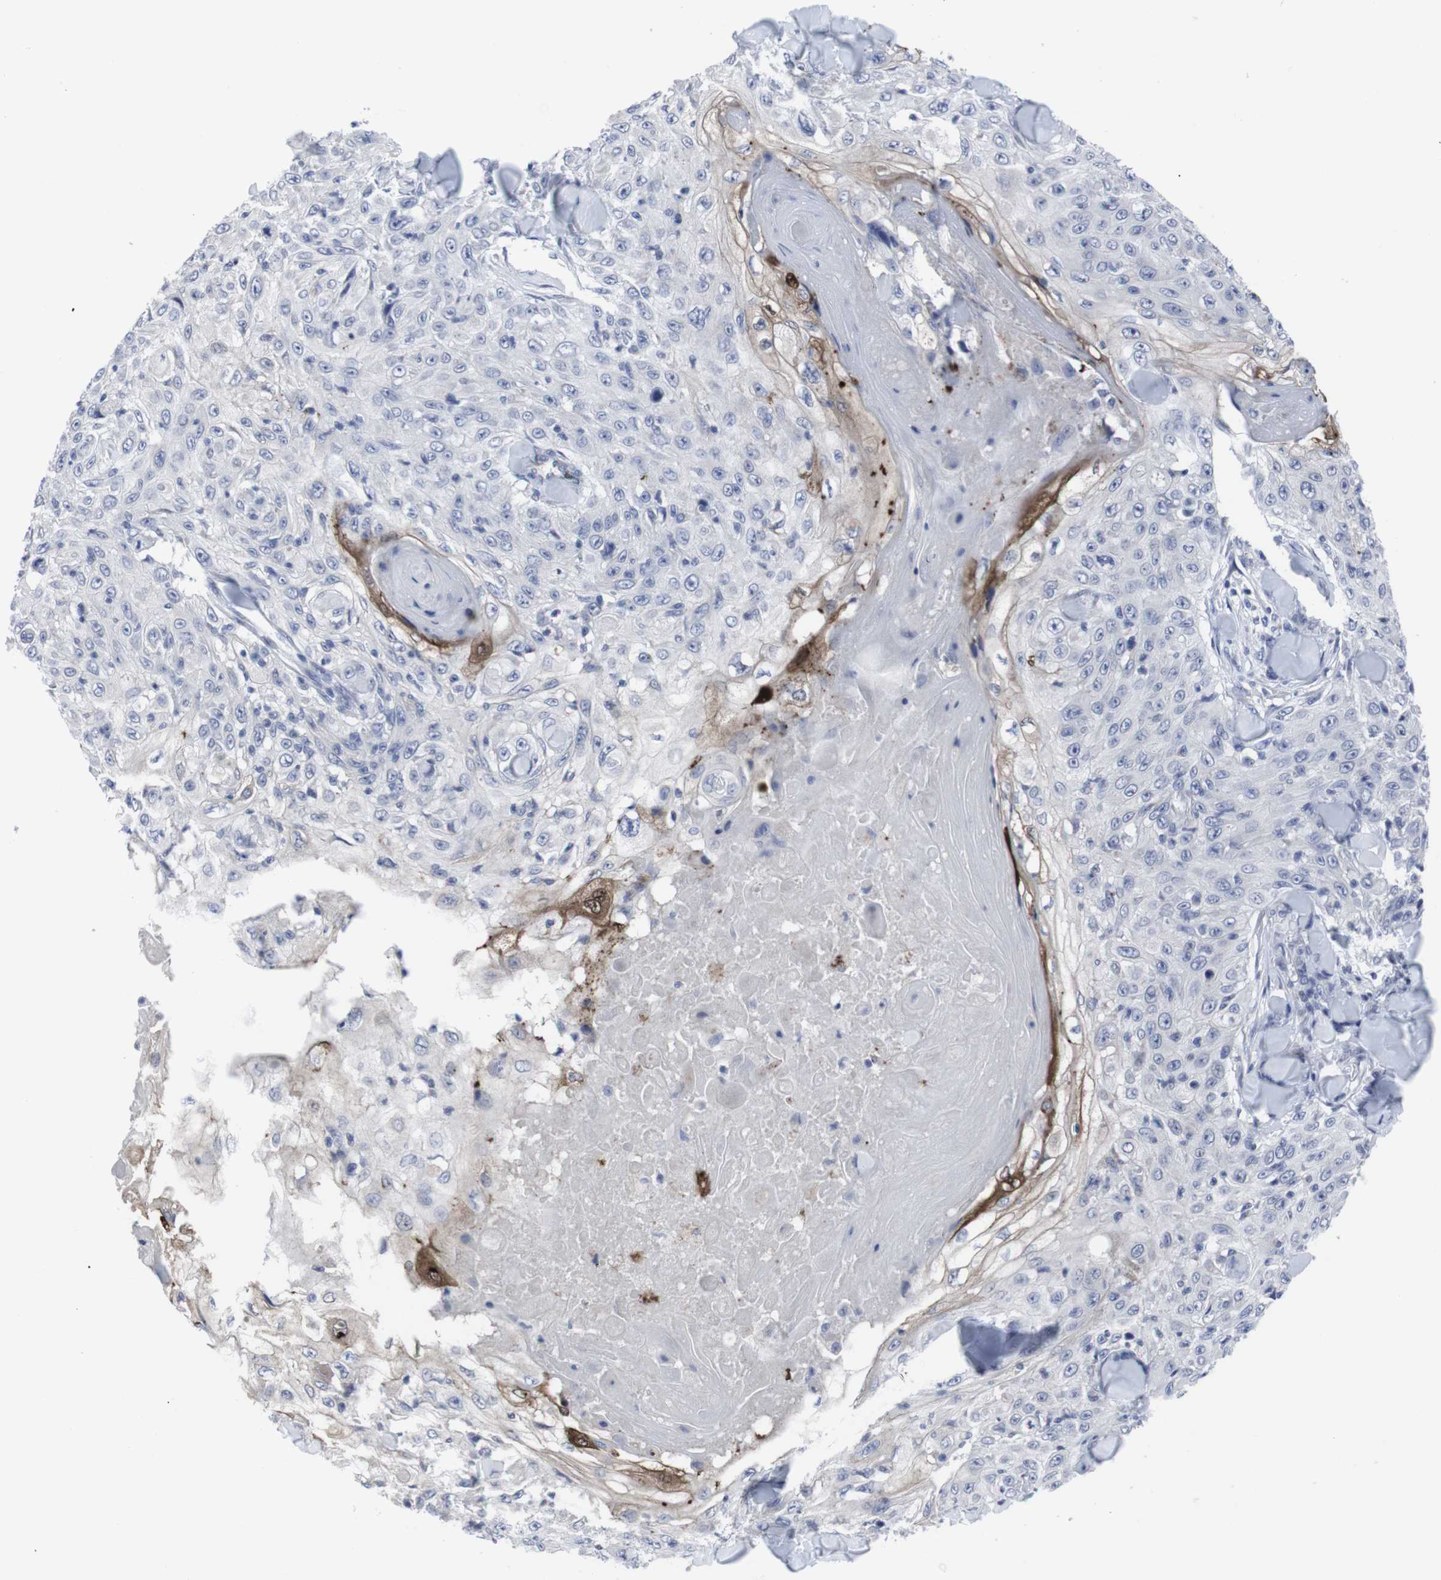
{"staining": {"intensity": "negative", "quantity": "none", "location": "none"}, "tissue": "skin cancer", "cell_type": "Tumor cells", "image_type": "cancer", "snomed": [{"axis": "morphology", "description": "Squamous cell carcinoma, NOS"}, {"axis": "topography", "description": "Skin"}], "caption": "Immunohistochemistry (IHC) of skin cancer displays no staining in tumor cells.", "gene": "SNCG", "patient": {"sex": "male", "age": 86}}